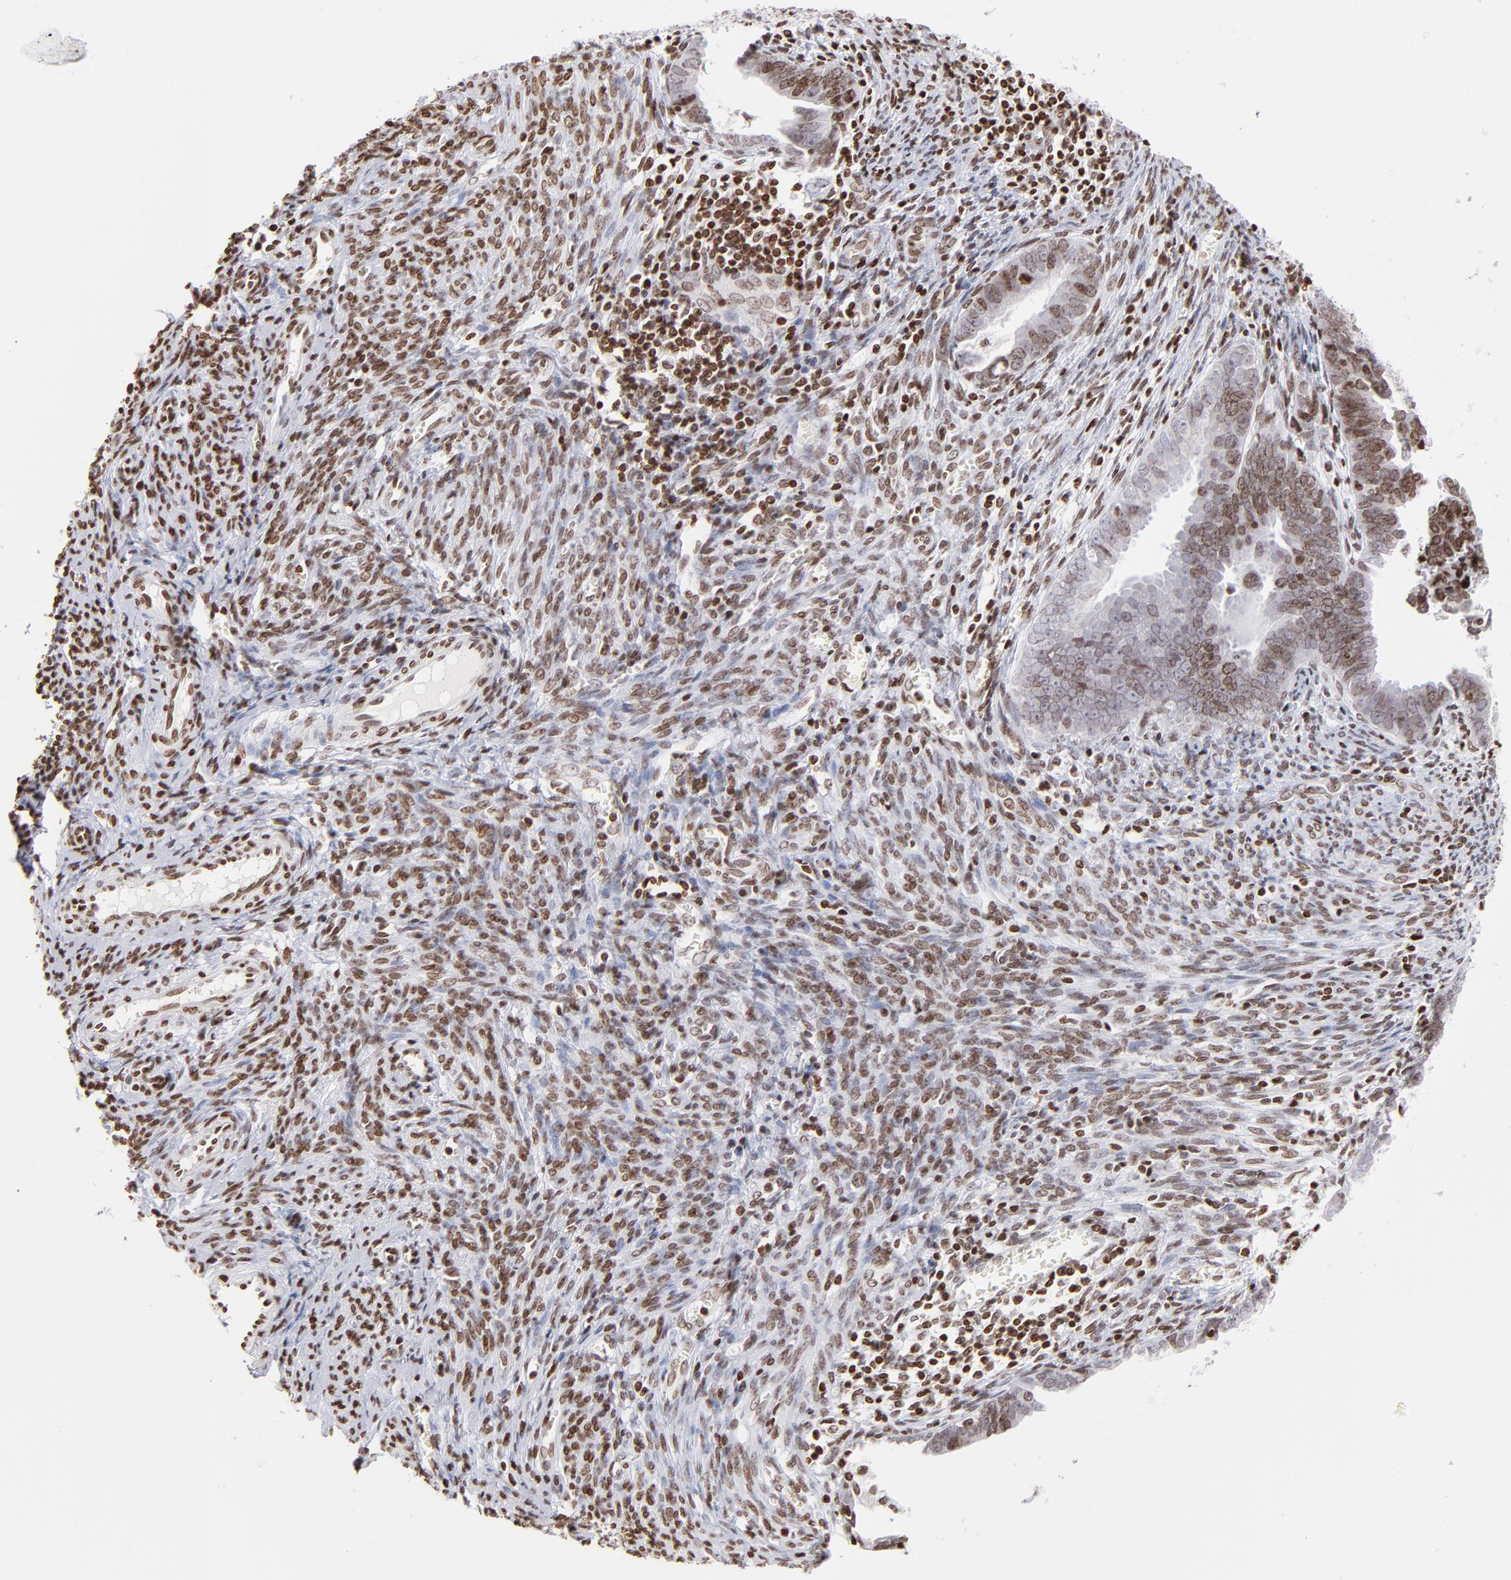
{"staining": {"intensity": "moderate", "quantity": ">75%", "location": "nuclear"}, "tissue": "endometrial cancer", "cell_type": "Tumor cells", "image_type": "cancer", "snomed": [{"axis": "morphology", "description": "Adenocarcinoma, NOS"}, {"axis": "topography", "description": "Endometrium"}], "caption": "The image reveals staining of adenocarcinoma (endometrial), revealing moderate nuclear protein positivity (brown color) within tumor cells. The staining was performed using DAB, with brown indicating positive protein expression. Nuclei are stained blue with hematoxylin.", "gene": "RTL4", "patient": {"sex": "female", "age": 75}}